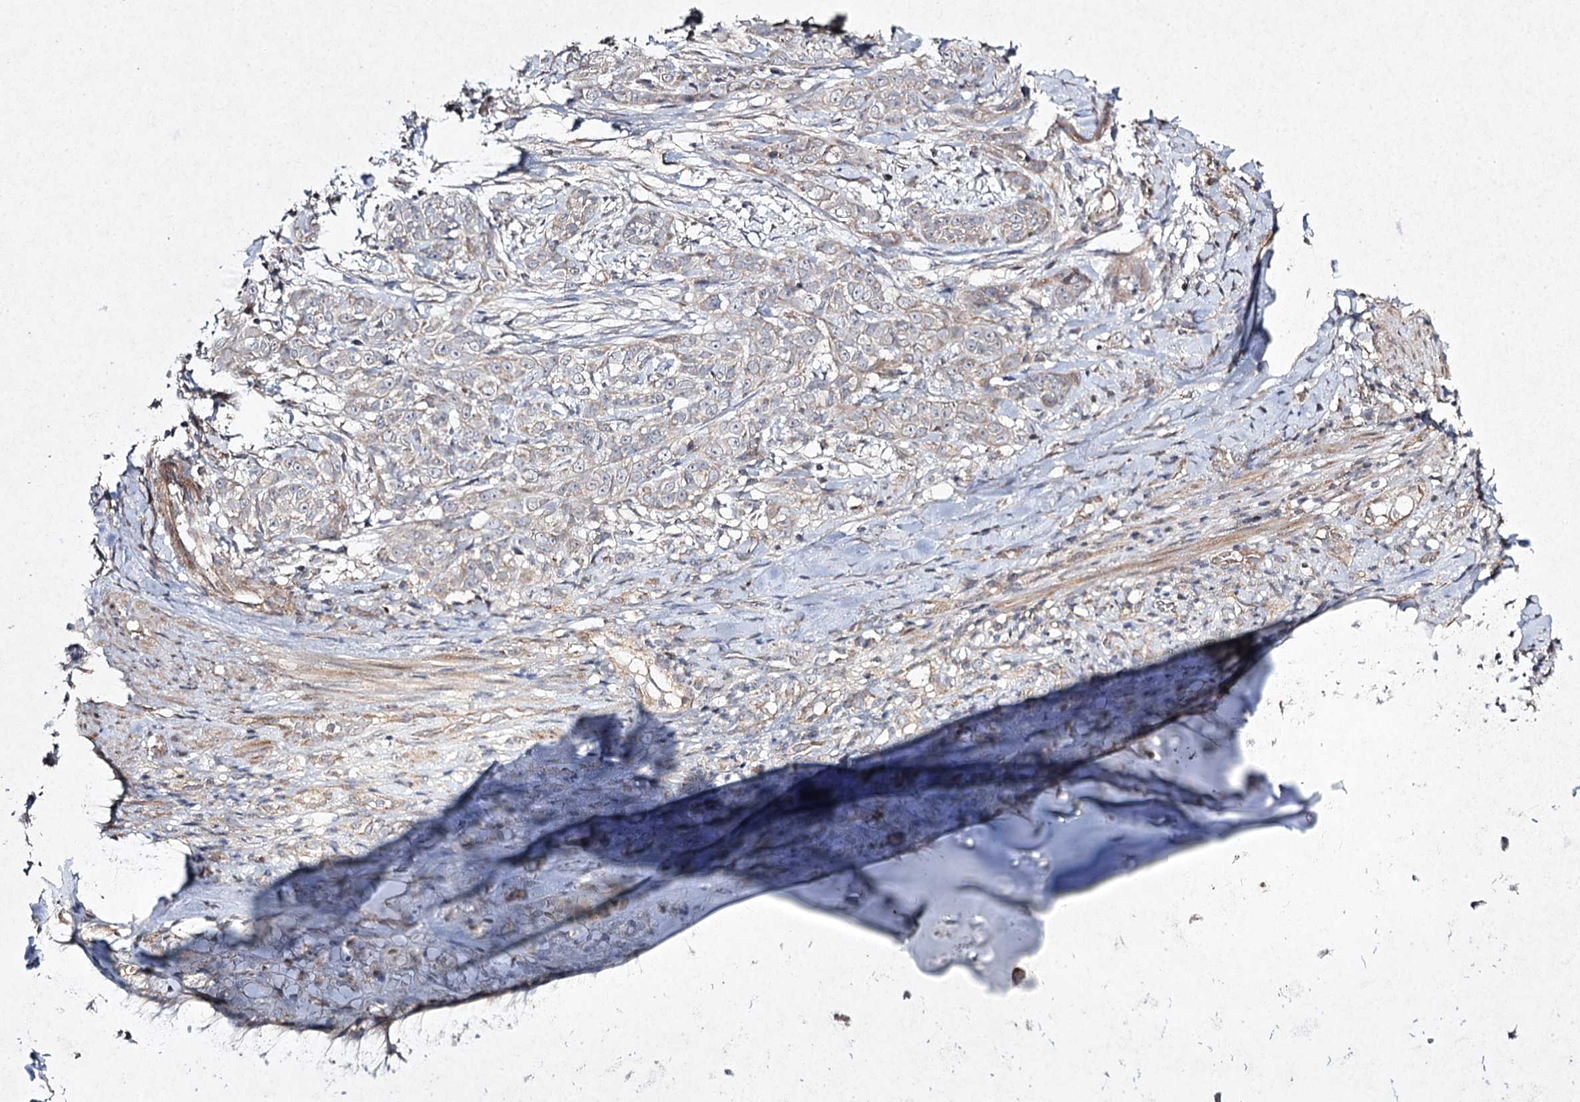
{"staining": {"intensity": "weak", "quantity": "<25%", "location": "cytoplasmic/membranous"}, "tissue": "adipose tissue", "cell_type": "Adipocytes", "image_type": "normal", "snomed": [{"axis": "morphology", "description": "Normal tissue, NOS"}, {"axis": "morphology", "description": "Basal cell carcinoma"}, {"axis": "topography", "description": "Cartilage tissue"}, {"axis": "topography", "description": "Nasopharynx"}, {"axis": "topography", "description": "Oral tissue"}], "caption": "Adipocytes show no significant protein positivity in normal adipose tissue. Nuclei are stained in blue.", "gene": "FANCL", "patient": {"sex": "female", "age": 77}}